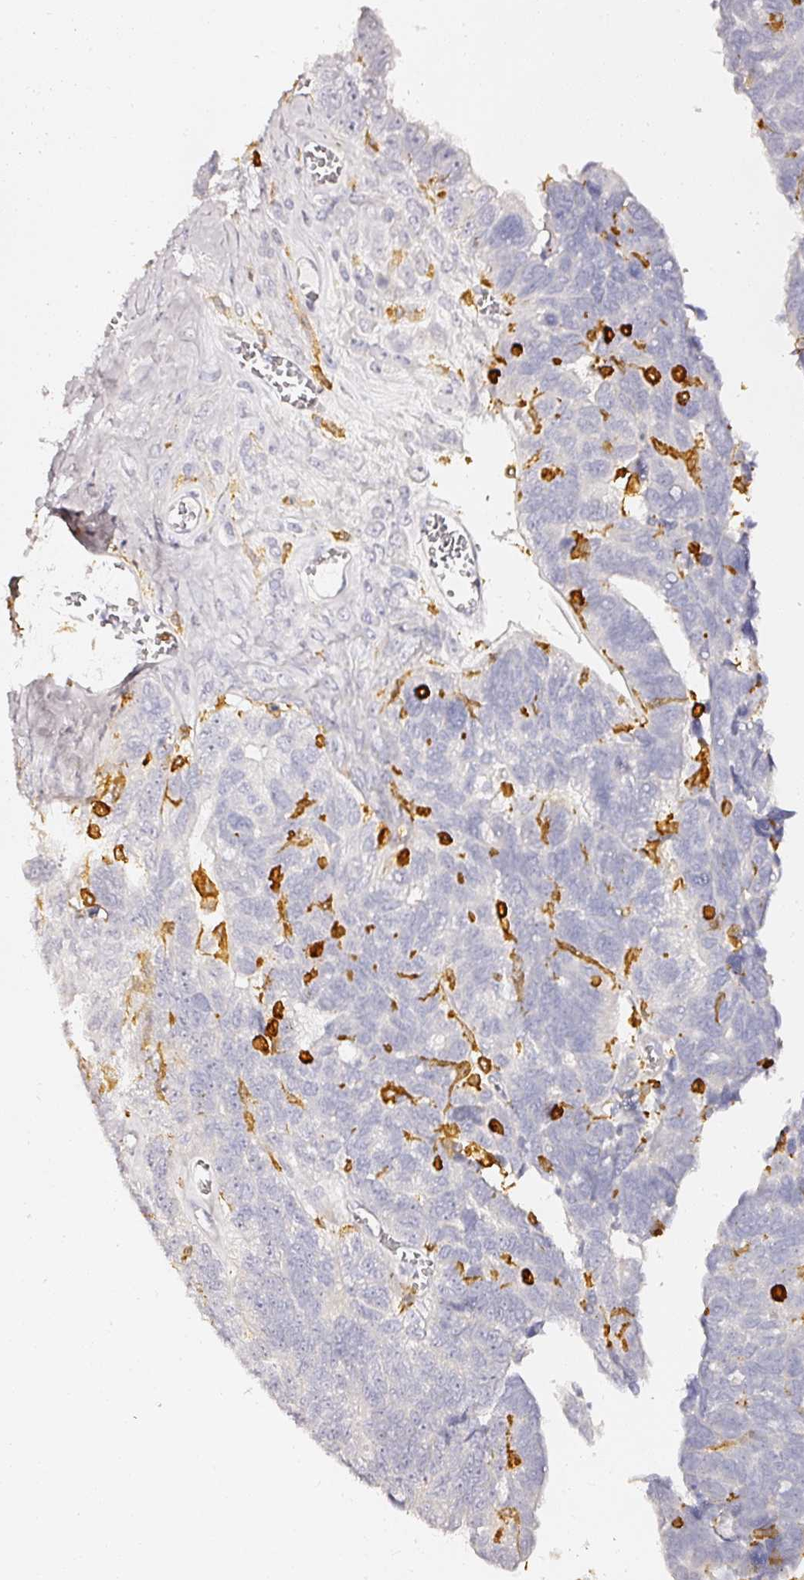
{"staining": {"intensity": "negative", "quantity": "none", "location": "none"}, "tissue": "ovarian cancer", "cell_type": "Tumor cells", "image_type": "cancer", "snomed": [{"axis": "morphology", "description": "Cystadenocarcinoma, serous, NOS"}, {"axis": "topography", "description": "Ovary"}], "caption": "Ovarian cancer was stained to show a protein in brown. There is no significant positivity in tumor cells.", "gene": "EVL", "patient": {"sex": "female", "age": 79}}